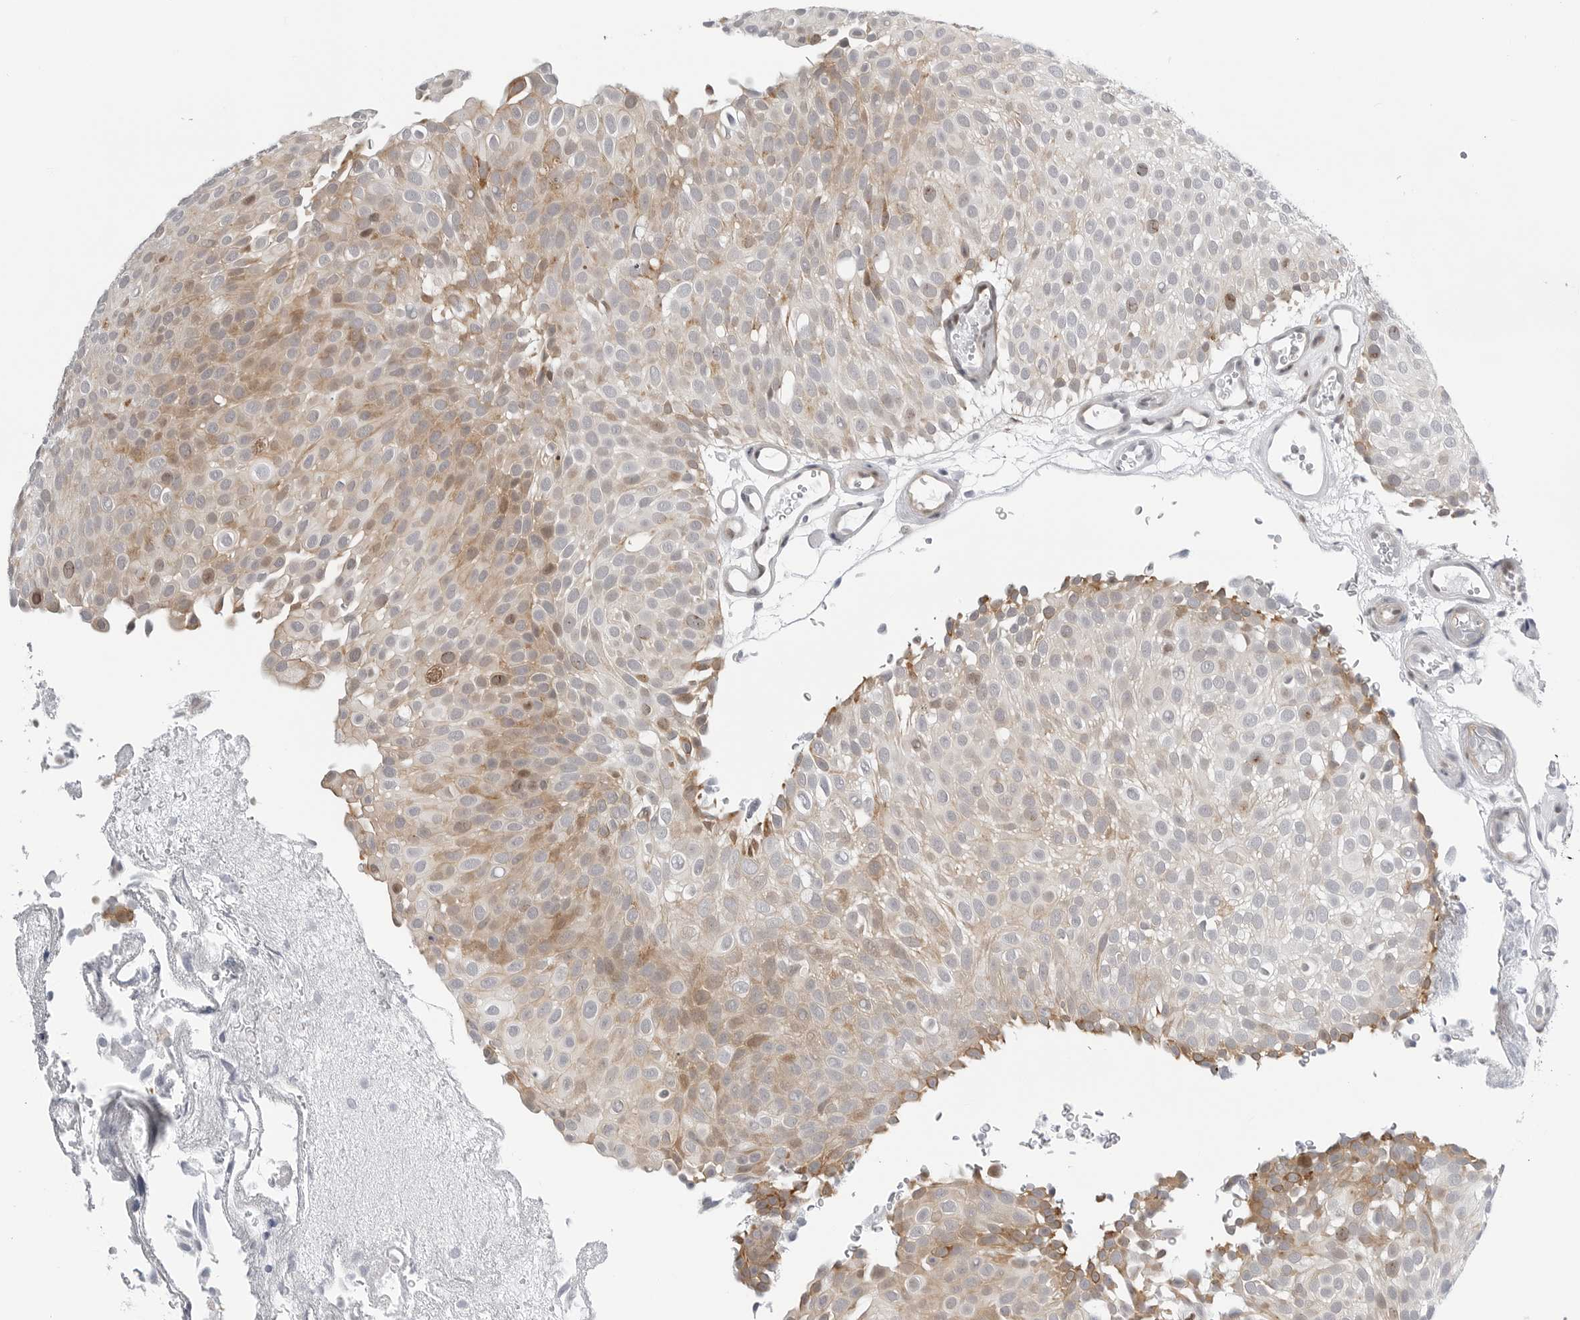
{"staining": {"intensity": "moderate", "quantity": "25%-75%", "location": "cytoplasmic/membranous,nuclear"}, "tissue": "urothelial cancer", "cell_type": "Tumor cells", "image_type": "cancer", "snomed": [{"axis": "morphology", "description": "Urothelial carcinoma, Low grade"}, {"axis": "topography", "description": "Urinary bladder"}], "caption": "A brown stain highlights moderate cytoplasmic/membranous and nuclear positivity of a protein in human urothelial cancer tumor cells. The staining was performed using DAB, with brown indicating positive protein expression. Nuclei are stained blue with hematoxylin.", "gene": "FAM135B", "patient": {"sex": "male", "age": 78}}